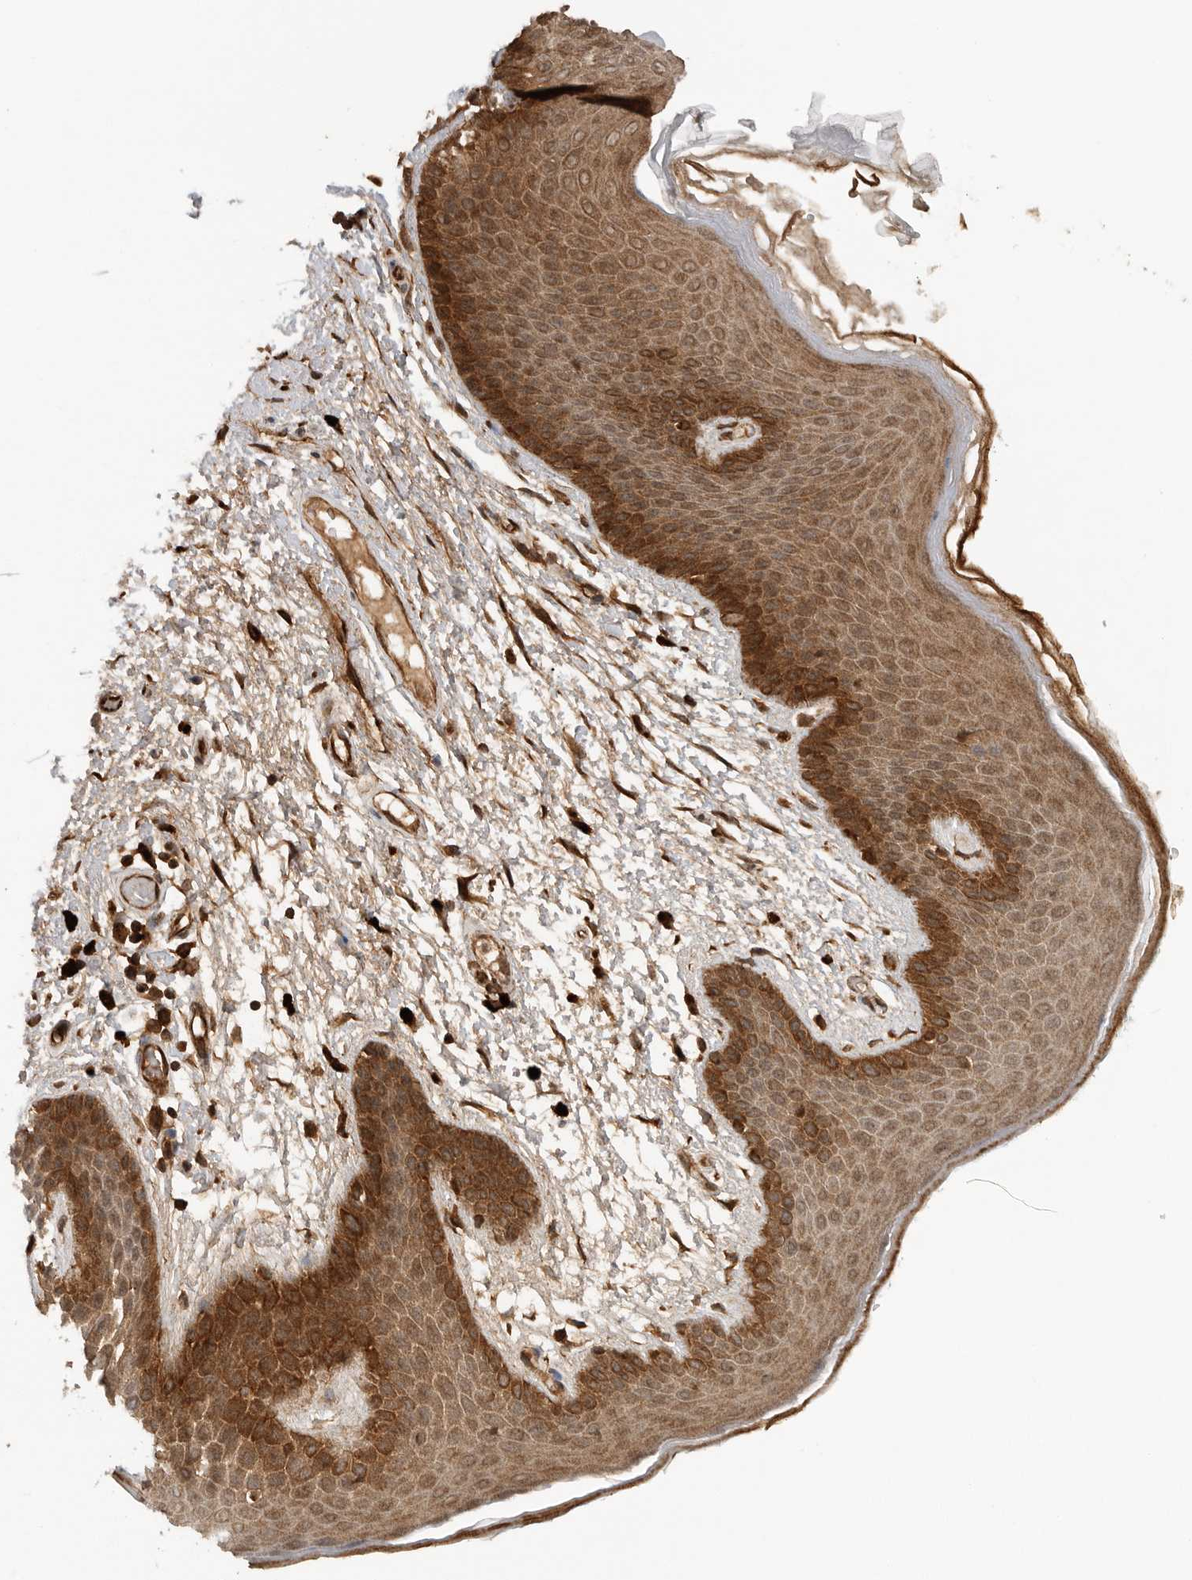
{"staining": {"intensity": "strong", "quantity": ">75%", "location": "cytoplasmic/membranous"}, "tissue": "skin", "cell_type": "Epidermal cells", "image_type": "normal", "snomed": [{"axis": "morphology", "description": "Normal tissue, NOS"}, {"axis": "topography", "description": "Anal"}], "caption": "This is a photomicrograph of immunohistochemistry (IHC) staining of normal skin, which shows strong staining in the cytoplasmic/membranous of epidermal cells.", "gene": "PRDX4", "patient": {"sex": "male", "age": 74}}